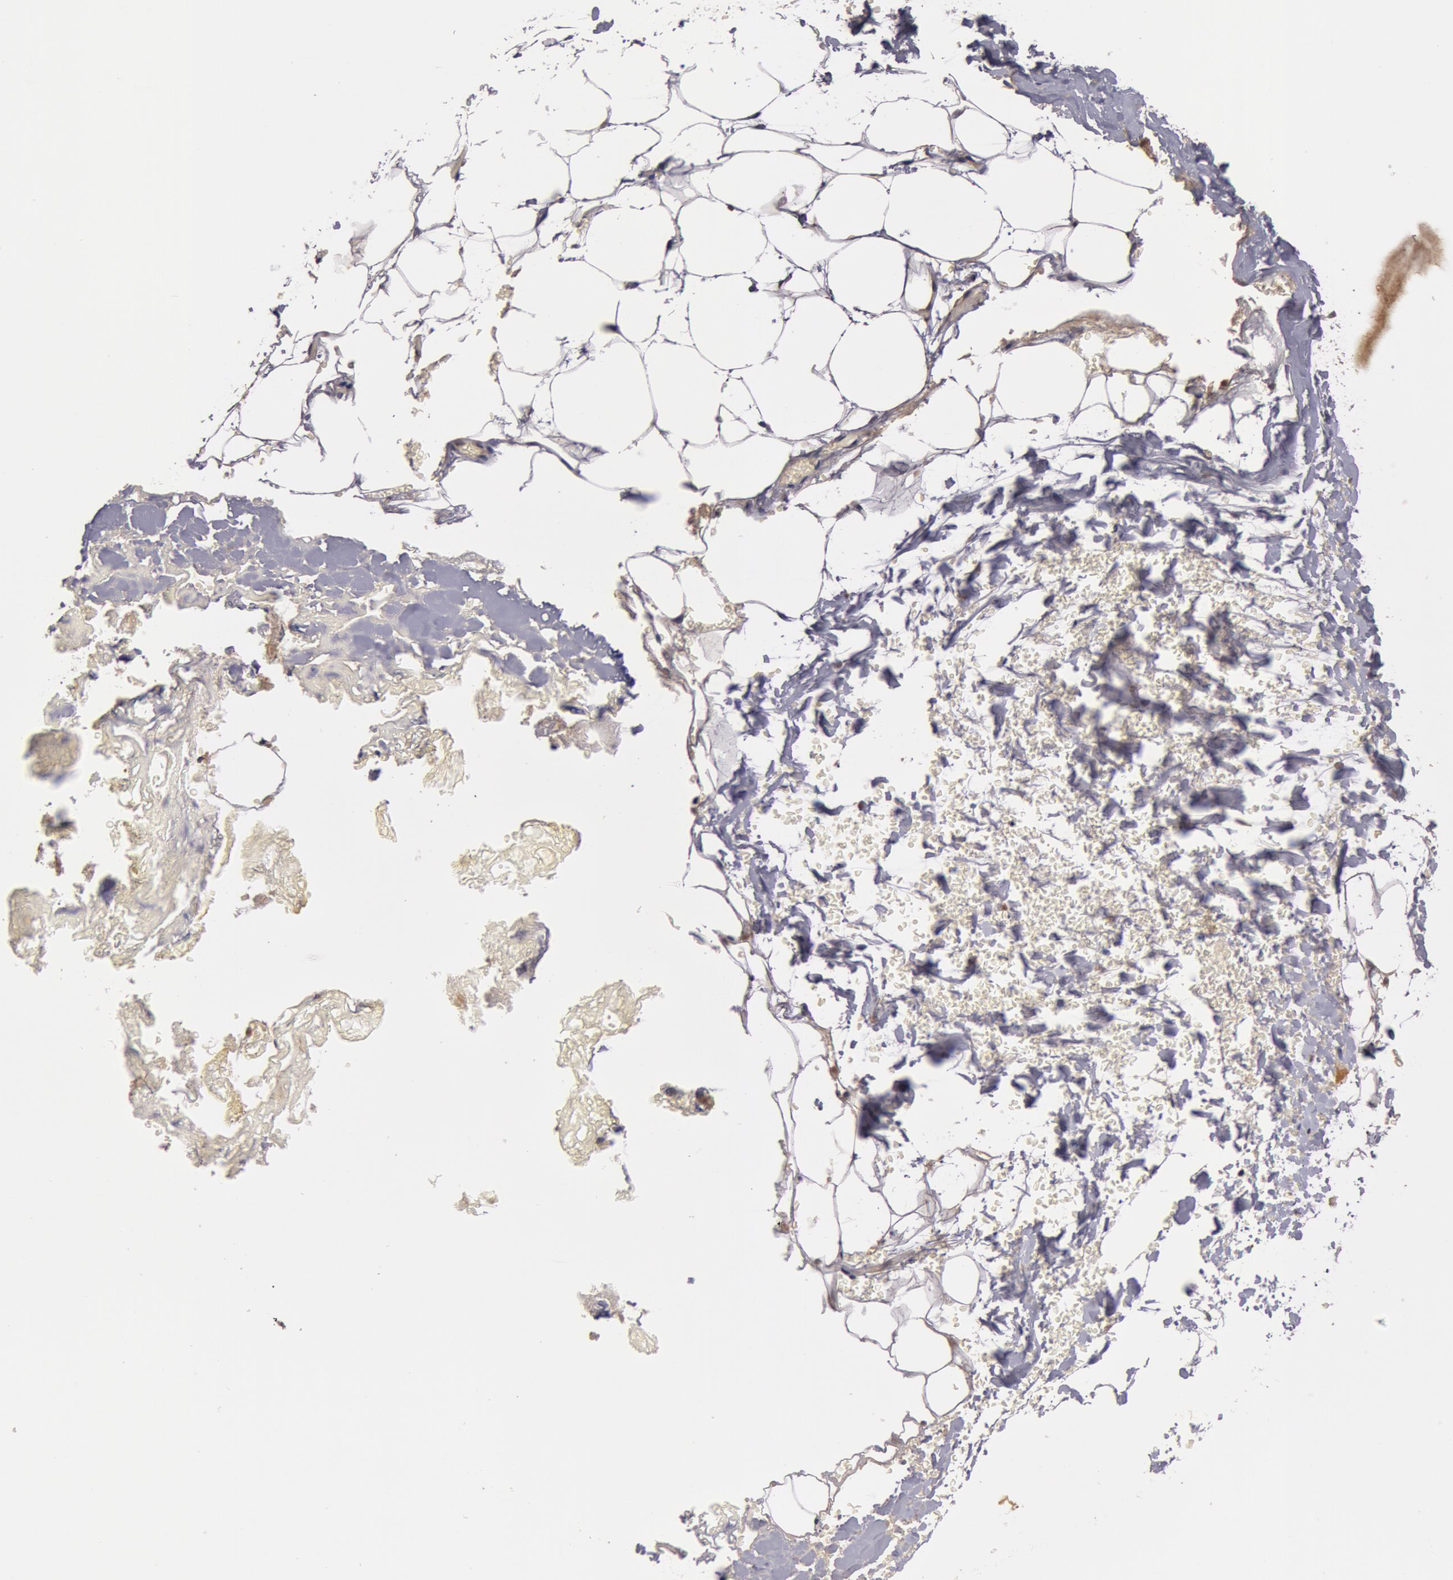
{"staining": {"intensity": "negative", "quantity": "none", "location": "none"}, "tissue": "breast", "cell_type": "Adipocytes", "image_type": "normal", "snomed": [{"axis": "morphology", "description": "Normal tissue, NOS"}, {"axis": "topography", "description": "Breast"}], "caption": "Immunohistochemistry (IHC) of unremarkable breast displays no expression in adipocytes. (DAB immunohistochemistry visualized using brightfield microscopy, high magnification).", "gene": "BCHE", "patient": {"sex": "female", "age": 75}}